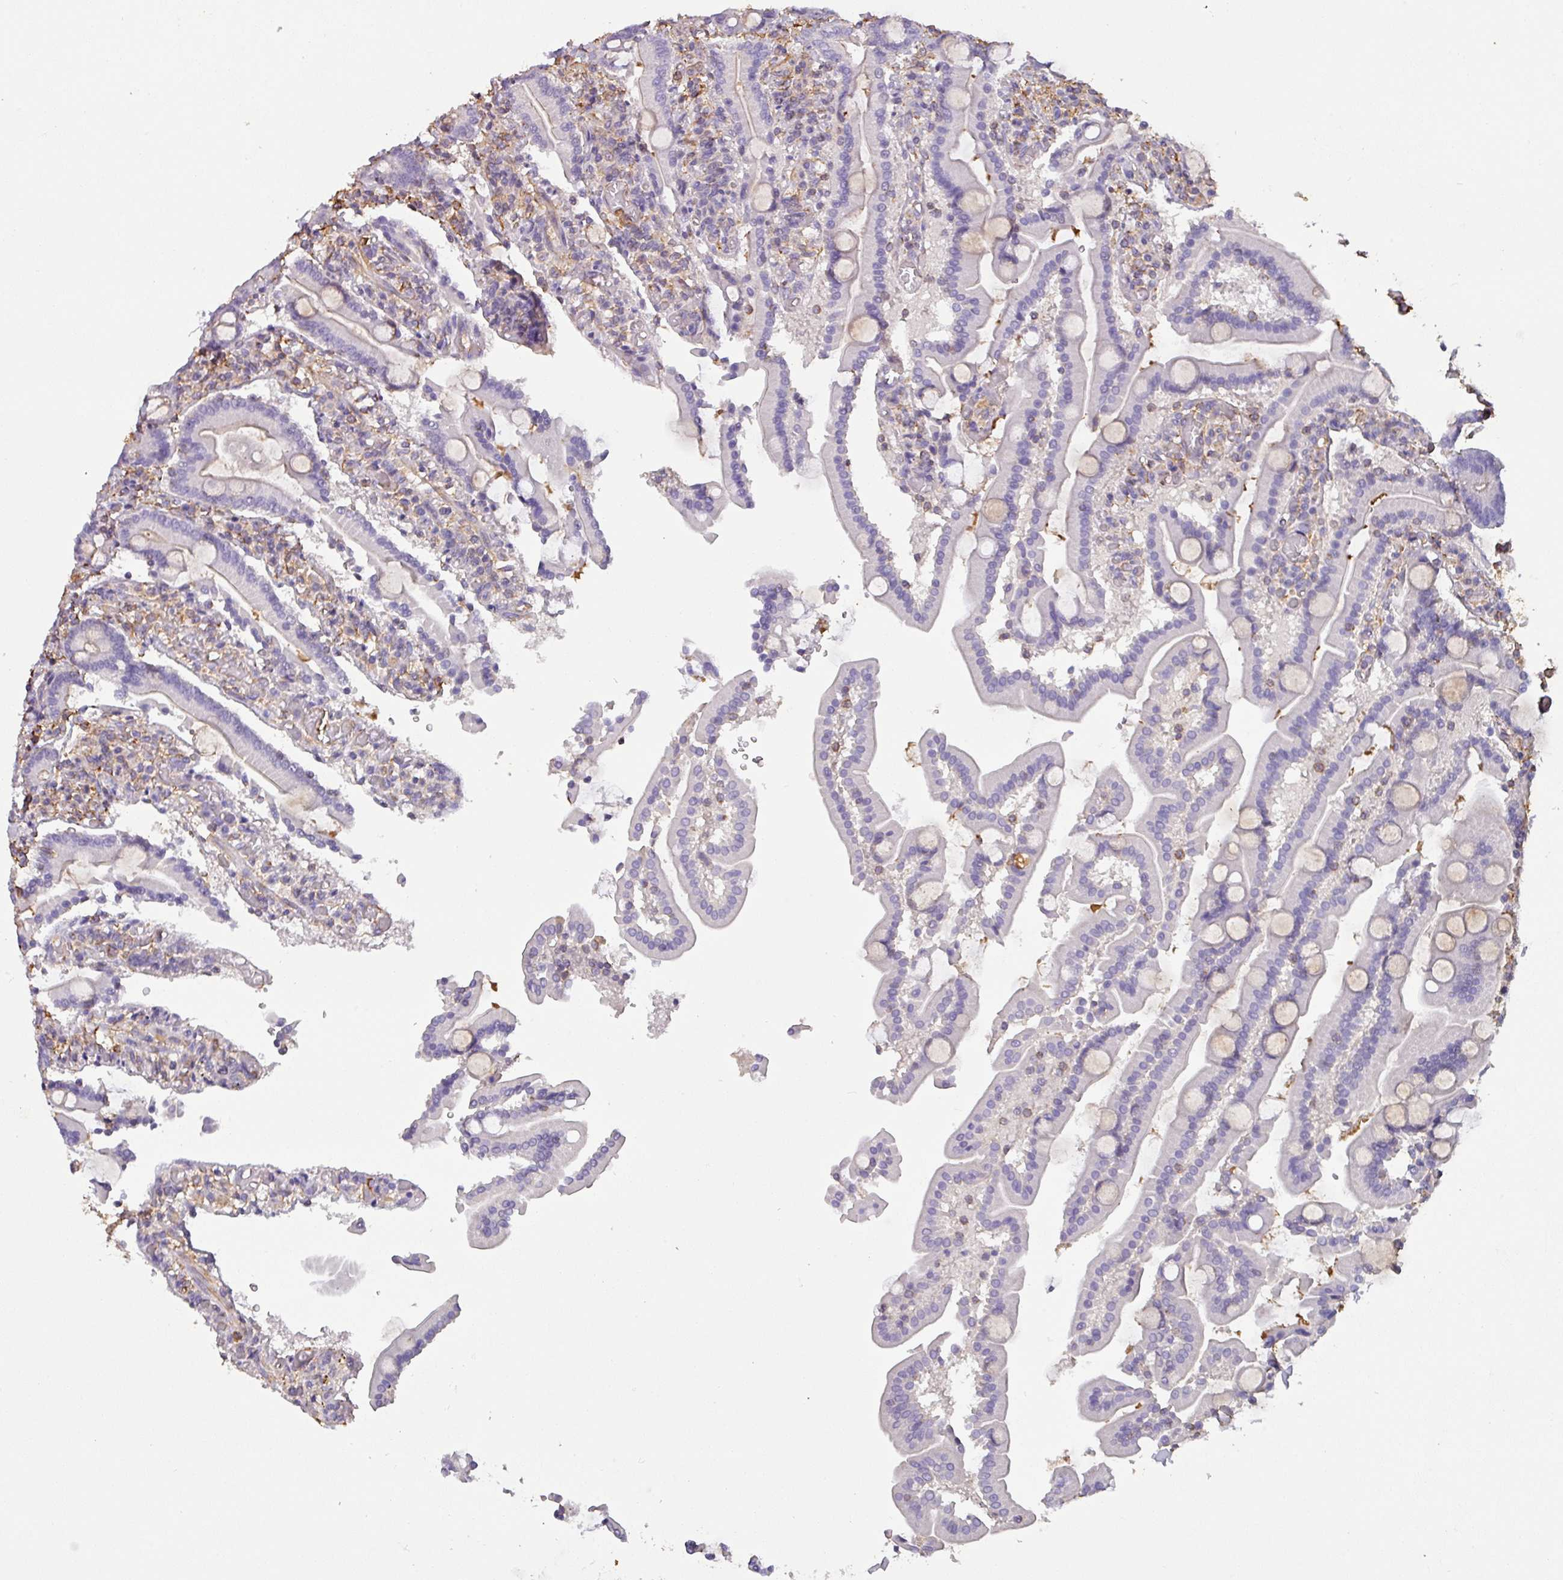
{"staining": {"intensity": "moderate", "quantity": "<25%", "location": "cytoplasmic/membranous"}, "tissue": "duodenum", "cell_type": "Glandular cells", "image_type": "normal", "snomed": [{"axis": "morphology", "description": "Normal tissue, NOS"}, {"axis": "topography", "description": "Duodenum"}], "caption": "Glandular cells reveal low levels of moderate cytoplasmic/membranous expression in about <25% of cells in normal duodenum.", "gene": "ZNF280C", "patient": {"sex": "male", "age": 55}}